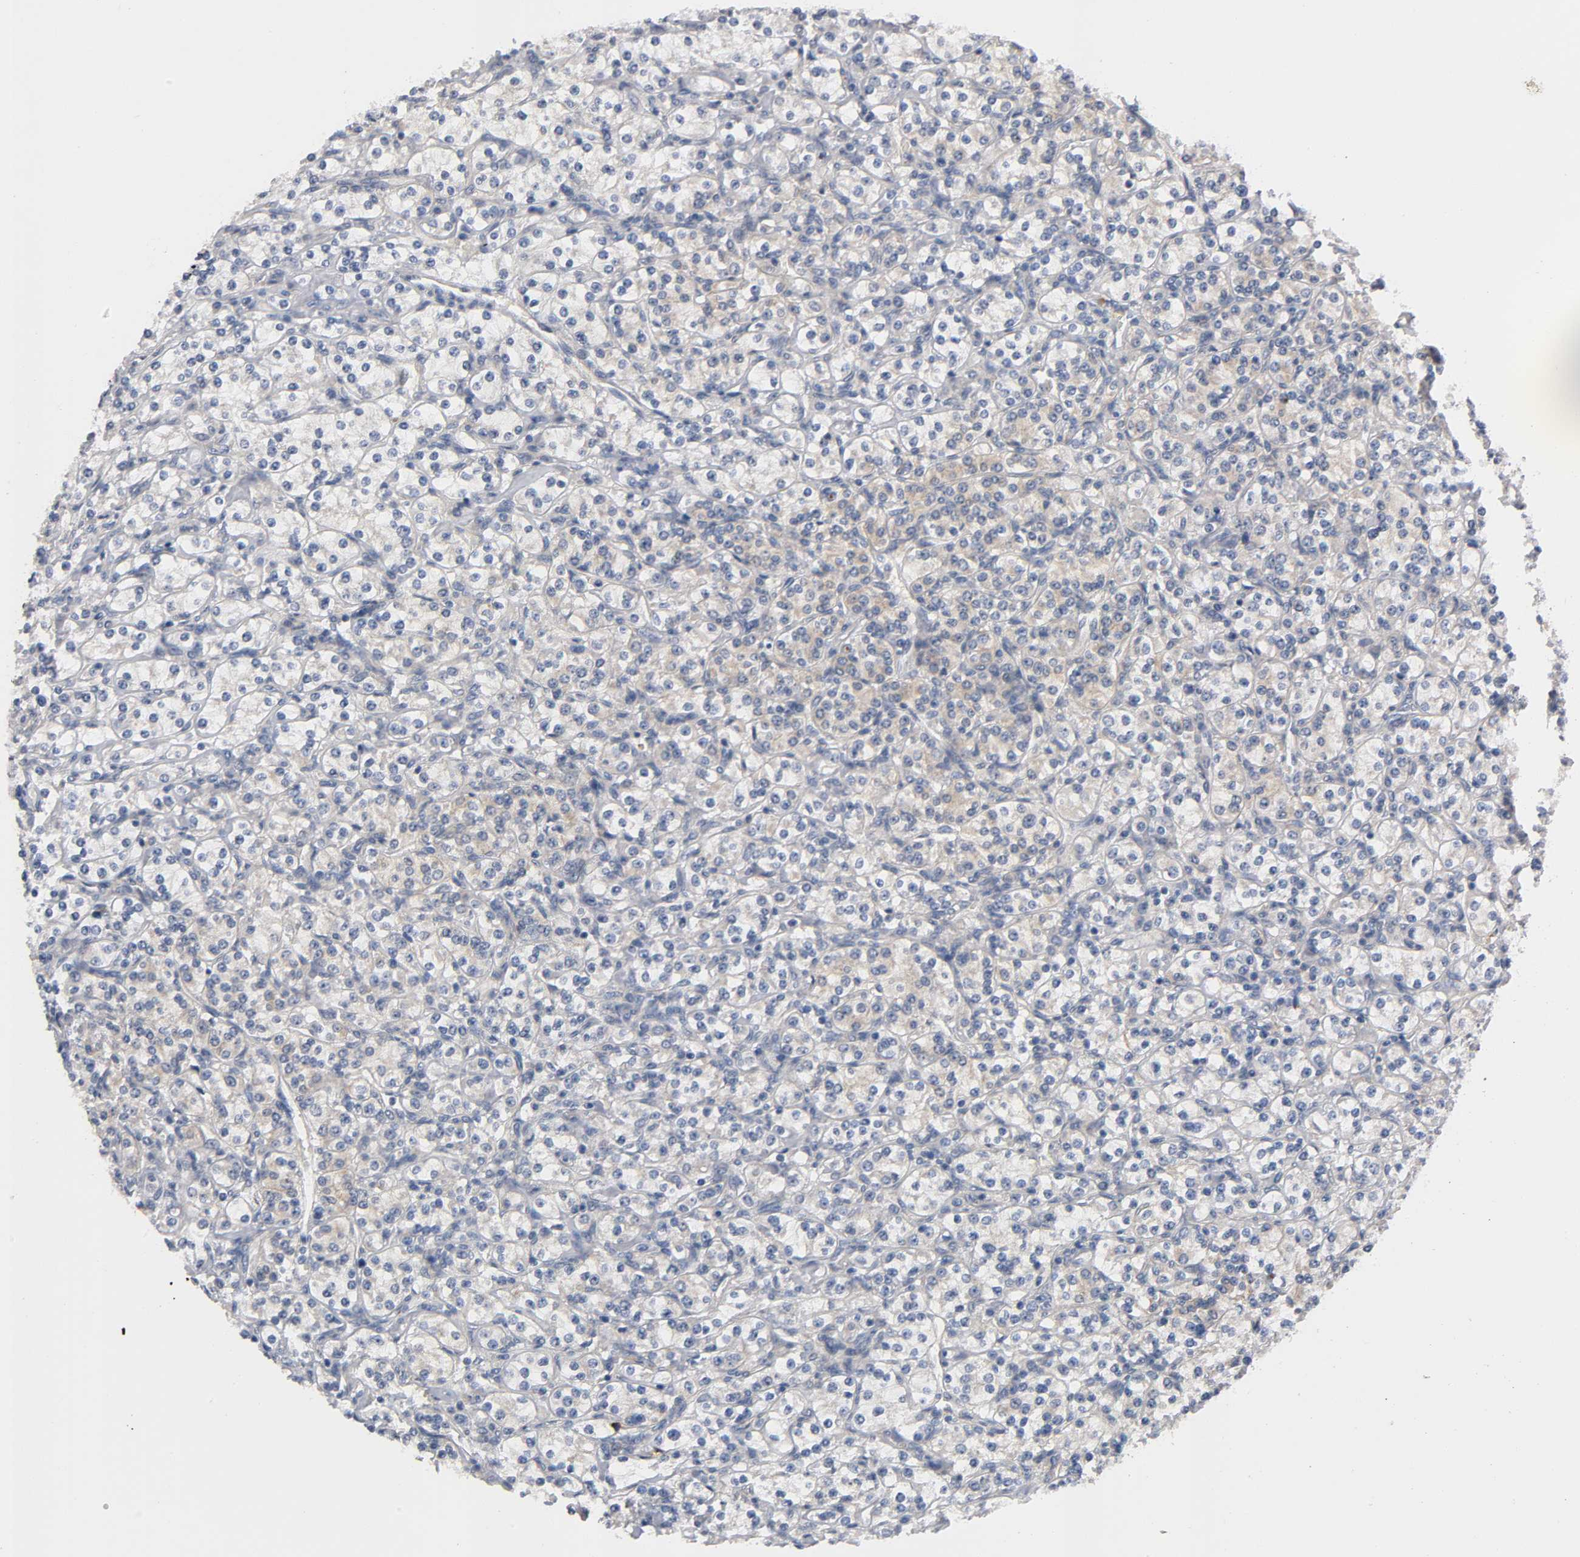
{"staining": {"intensity": "weak", "quantity": "25%-75%", "location": "cytoplasmic/membranous"}, "tissue": "renal cancer", "cell_type": "Tumor cells", "image_type": "cancer", "snomed": [{"axis": "morphology", "description": "Adenocarcinoma, NOS"}, {"axis": "topography", "description": "Kidney"}], "caption": "Tumor cells show low levels of weak cytoplasmic/membranous positivity in approximately 25%-75% of cells in adenocarcinoma (renal).", "gene": "HDAC6", "patient": {"sex": "male", "age": 77}}